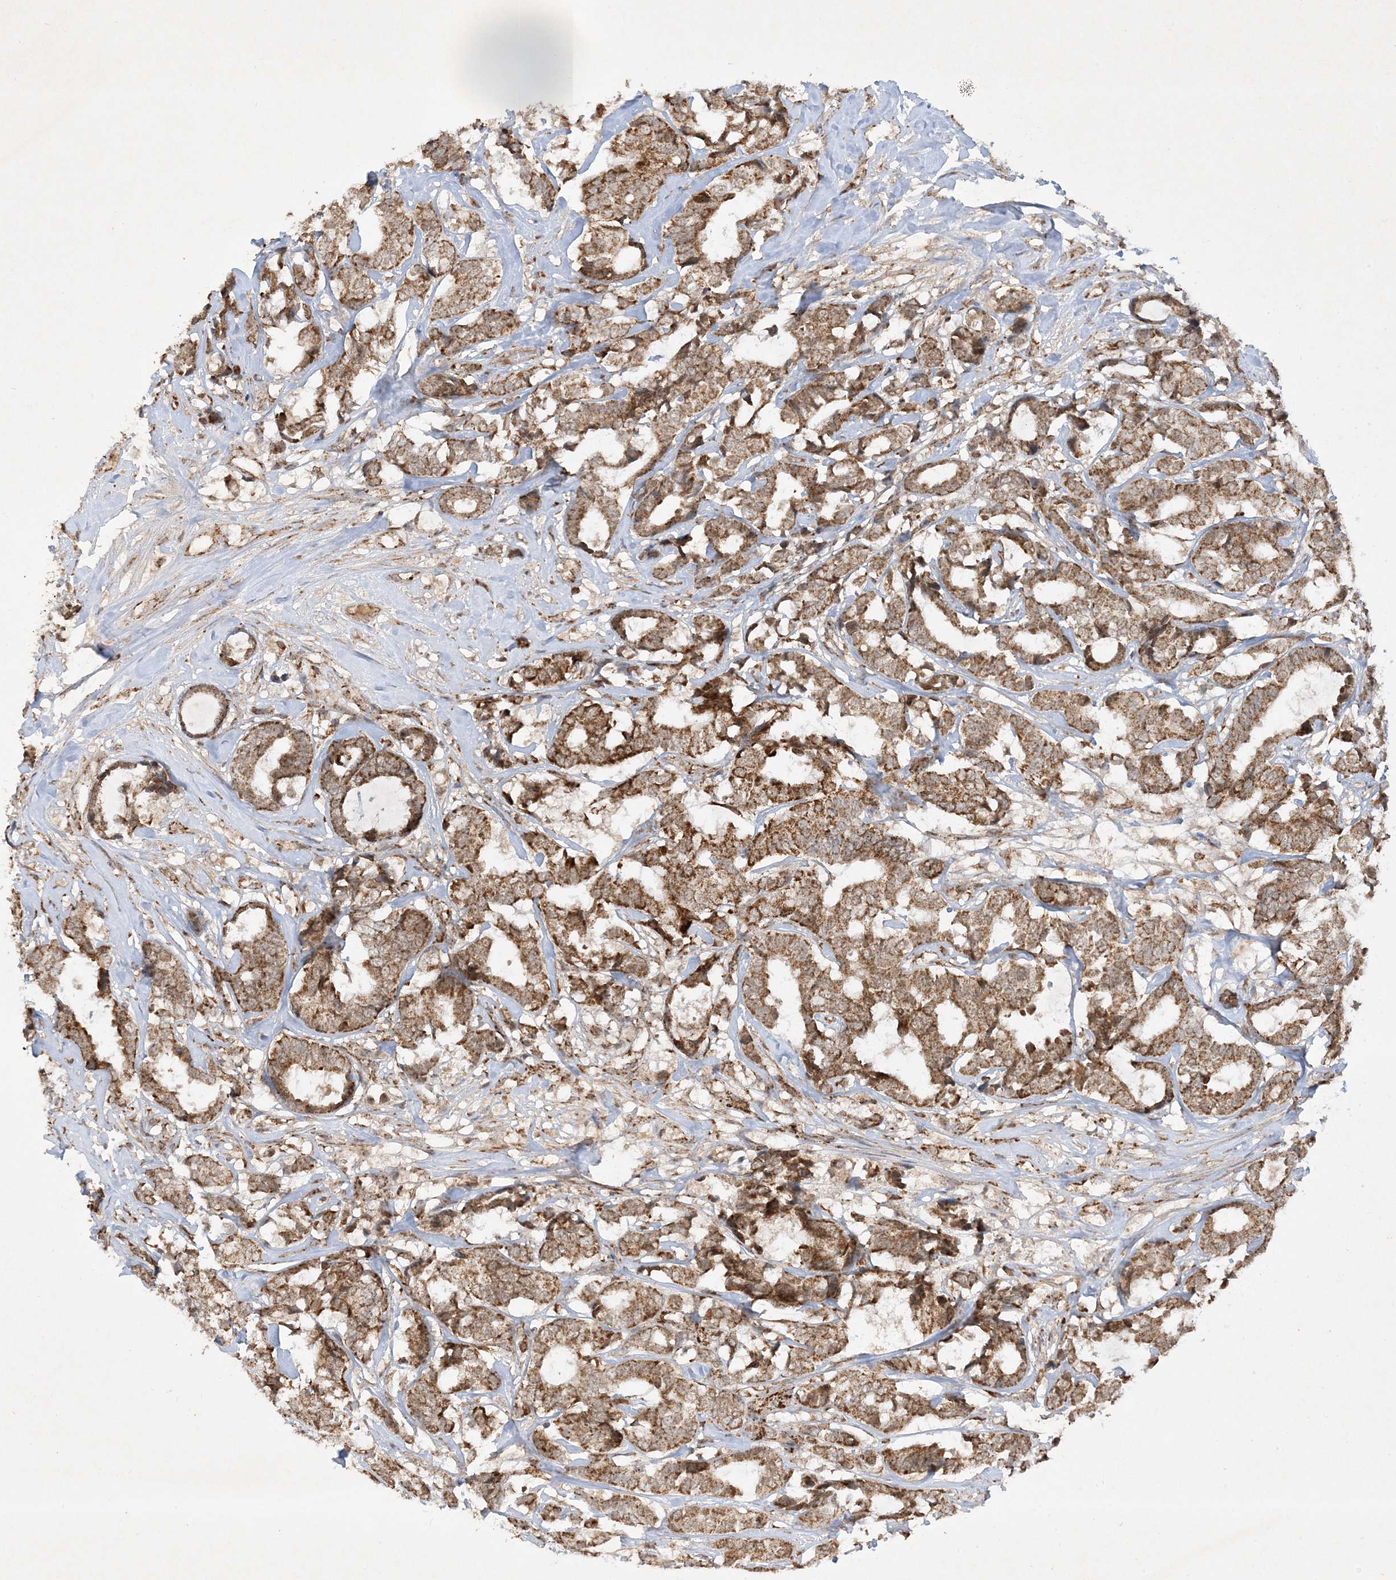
{"staining": {"intensity": "moderate", "quantity": ">75%", "location": "cytoplasmic/membranous"}, "tissue": "breast cancer", "cell_type": "Tumor cells", "image_type": "cancer", "snomed": [{"axis": "morphology", "description": "Duct carcinoma"}, {"axis": "topography", "description": "Breast"}], "caption": "This photomicrograph demonstrates invasive ductal carcinoma (breast) stained with IHC to label a protein in brown. The cytoplasmic/membranous of tumor cells show moderate positivity for the protein. Nuclei are counter-stained blue.", "gene": "NDUFAF3", "patient": {"sex": "female", "age": 87}}